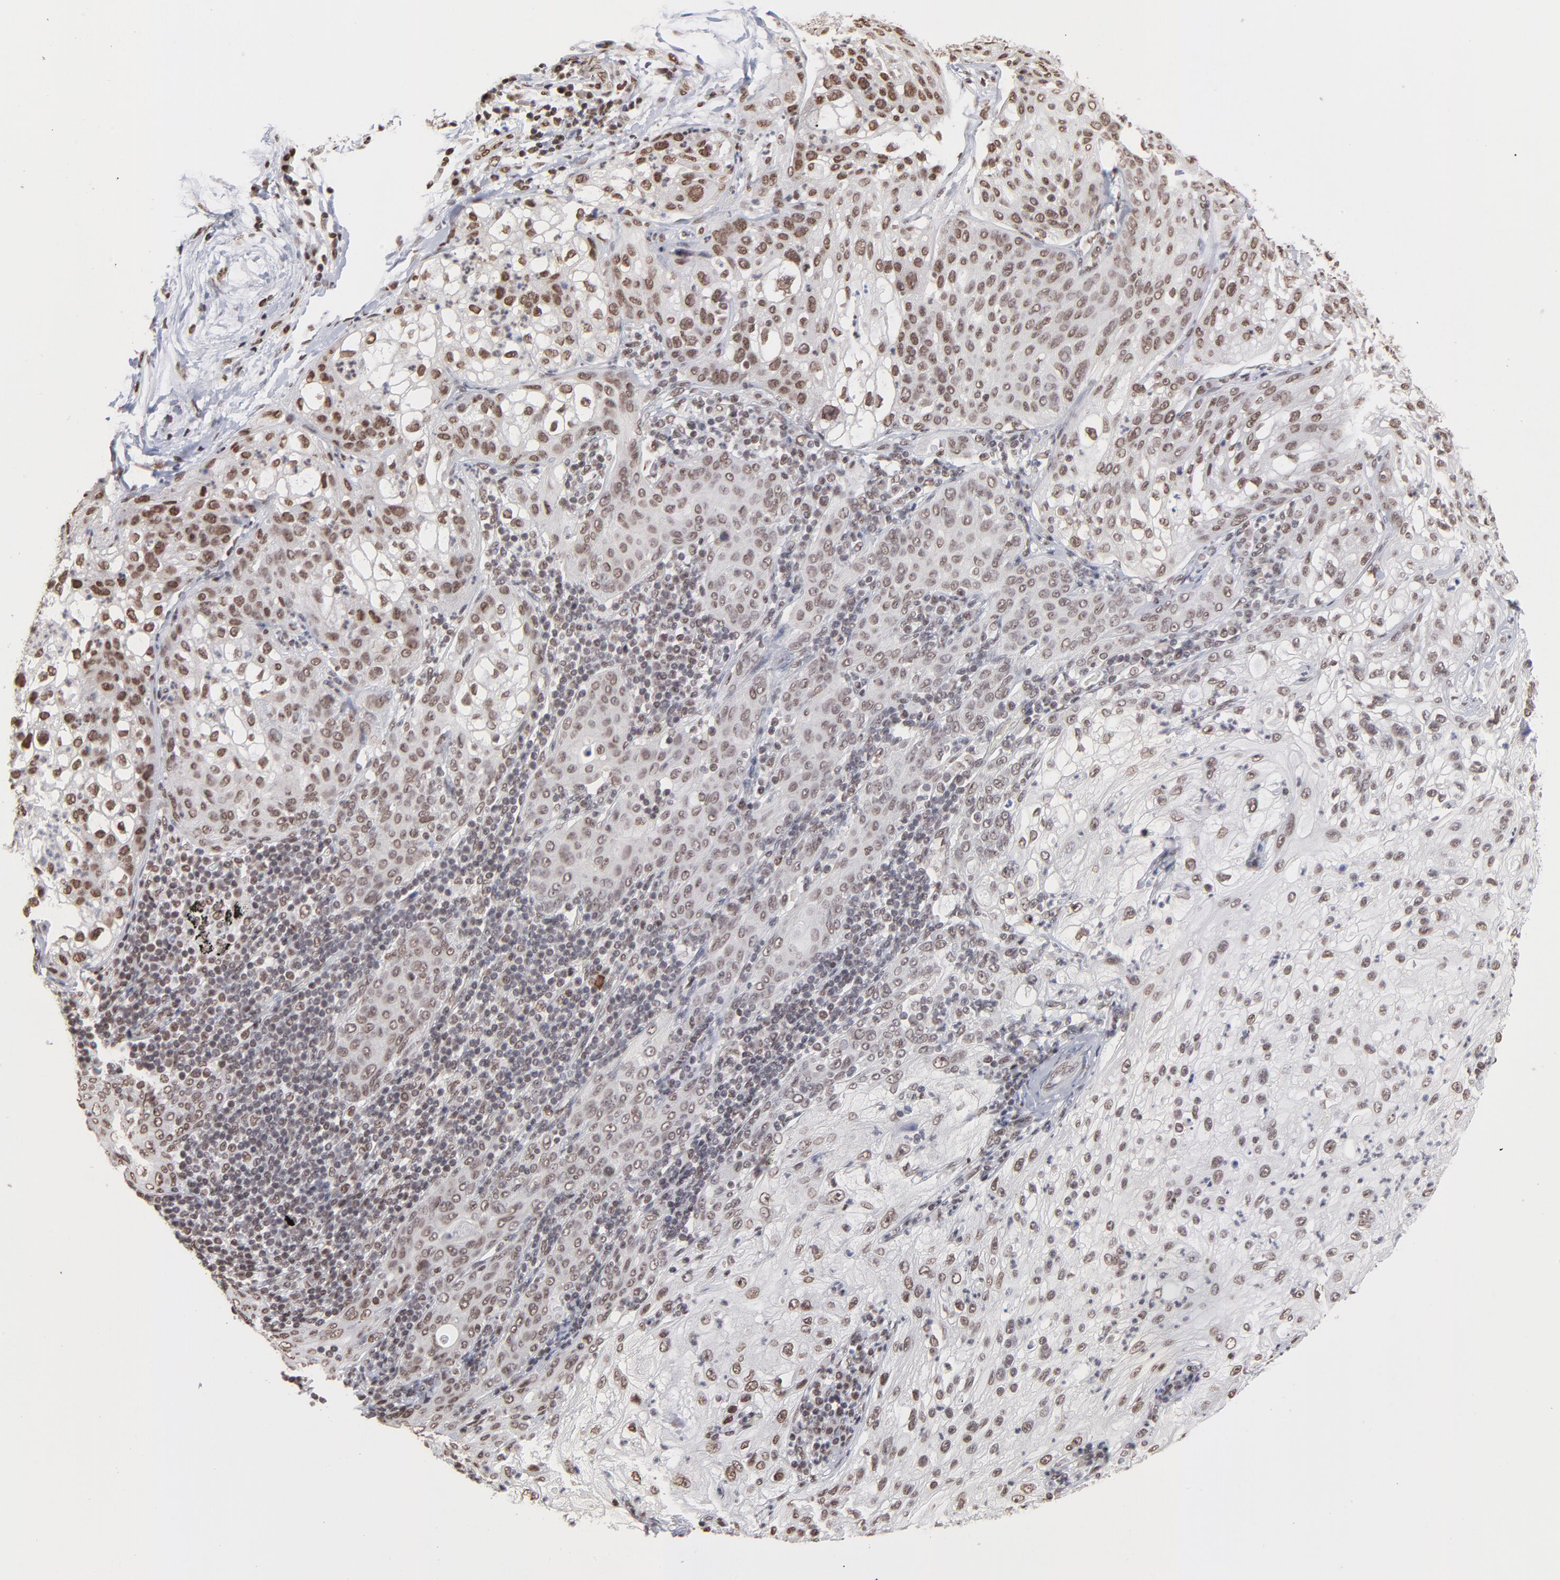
{"staining": {"intensity": "moderate", "quantity": "25%-75%", "location": "nuclear"}, "tissue": "lung cancer", "cell_type": "Tumor cells", "image_type": "cancer", "snomed": [{"axis": "morphology", "description": "Inflammation, NOS"}, {"axis": "morphology", "description": "Squamous cell carcinoma, NOS"}, {"axis": "topography", "description": "Lymph node"}, {"axis": "topography", "description": "Soft tissue"}, {"axis": "topography", "description": "Lung"}], "caption": "IHC photomicrograph of neoplastic tissue: human squamous cell carcinoma (lung) stained using immunohistochemistry exhibits medium levels of moderate protein expression localized specifically in the nuclear of tumor cells, appearing as a nuclear brown color.", "gene": "ZNF3", "patient": {"sex": "male", "age": 66}}